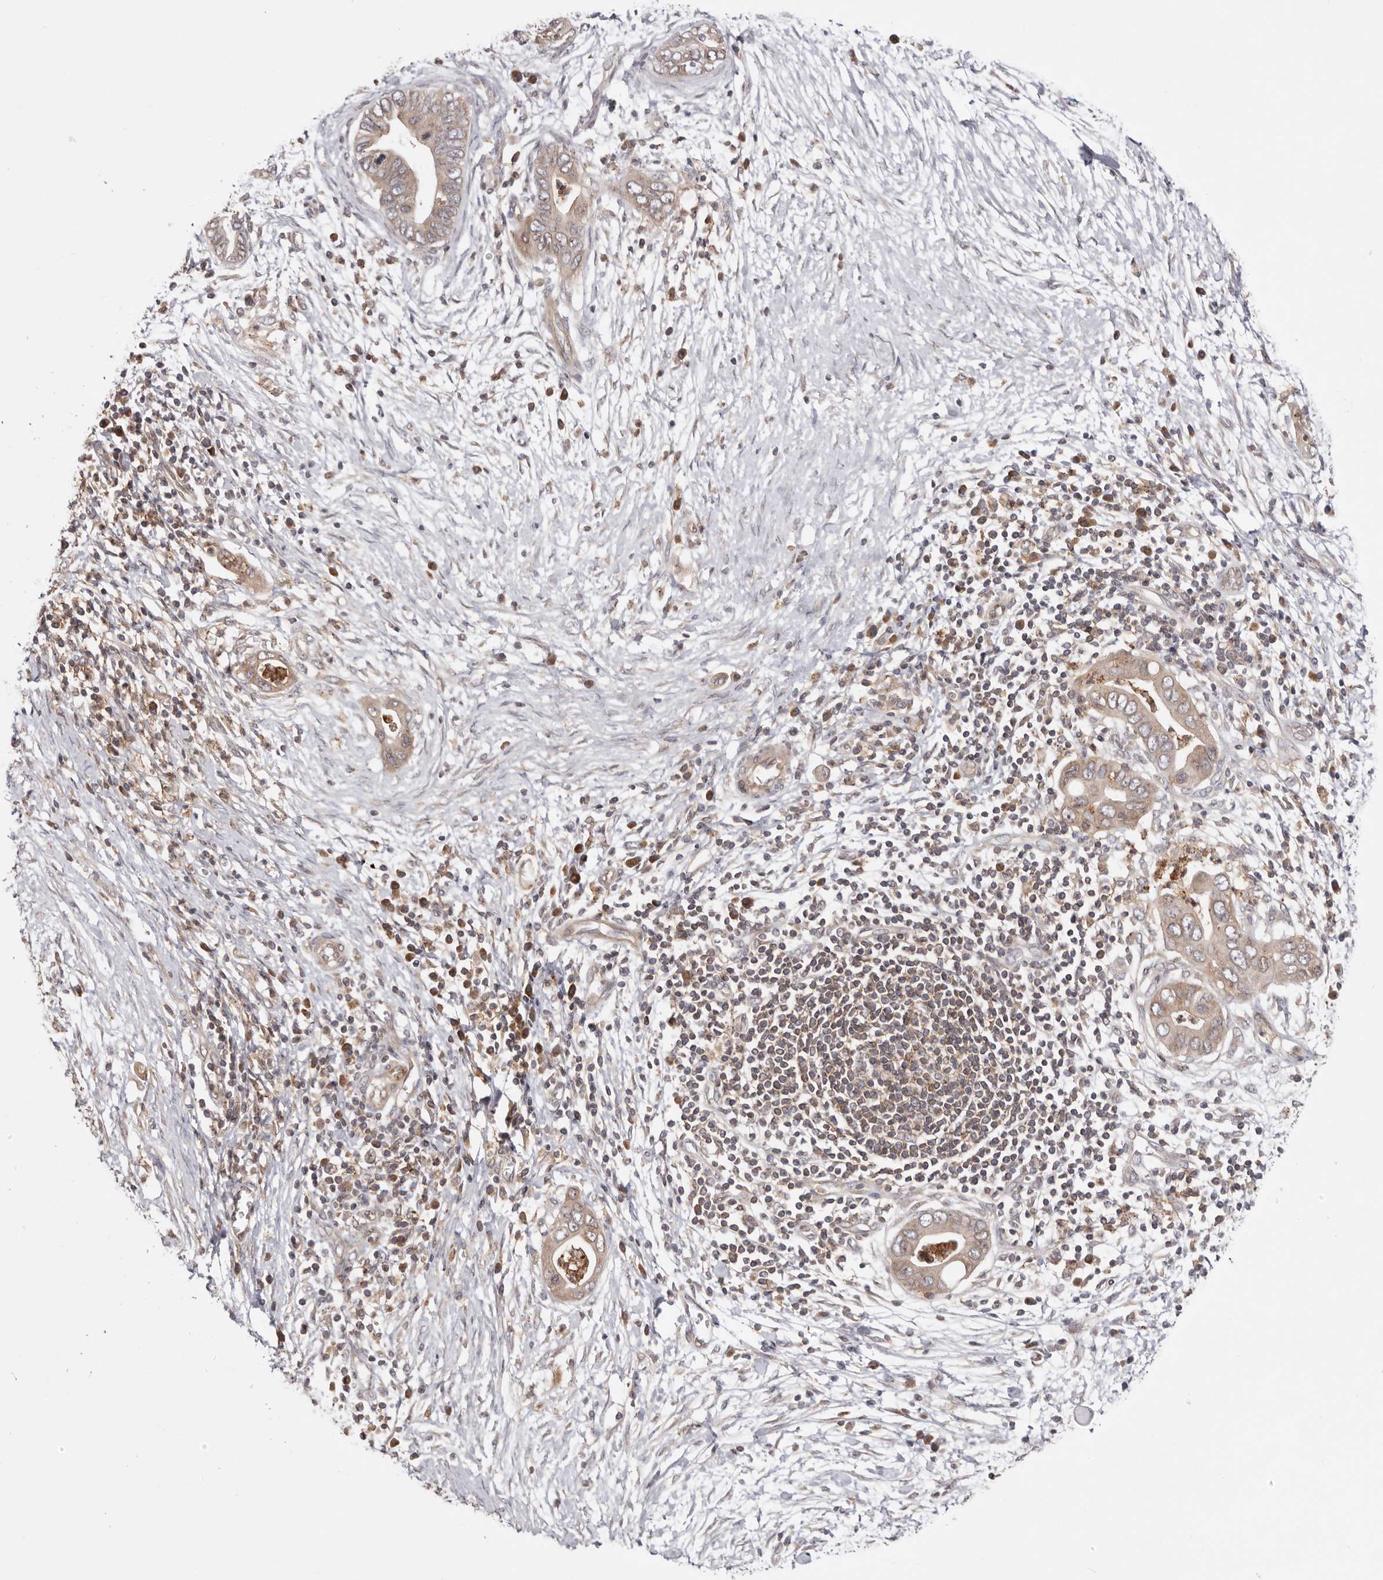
{"staining": {"intensity": "weak", "quantity": "<25%", "location": "cytoplasmic/membranous"}, "tissue": "pancreatic cancer", "cell_type": "Tumor cells", "image_type": "cancer", "snomed": [{"axis": "morphology", "description": "Adenocarcinoma, NOS"}, {"axis": "topography", "description": "Pancreas"}], "caption": "IHC of pancreatic cancer (adenocarcinoma) demonstrates no expression in tumor cells.", "gene": "TMUB1", "patient": {"sex": "male", "age": 75}}